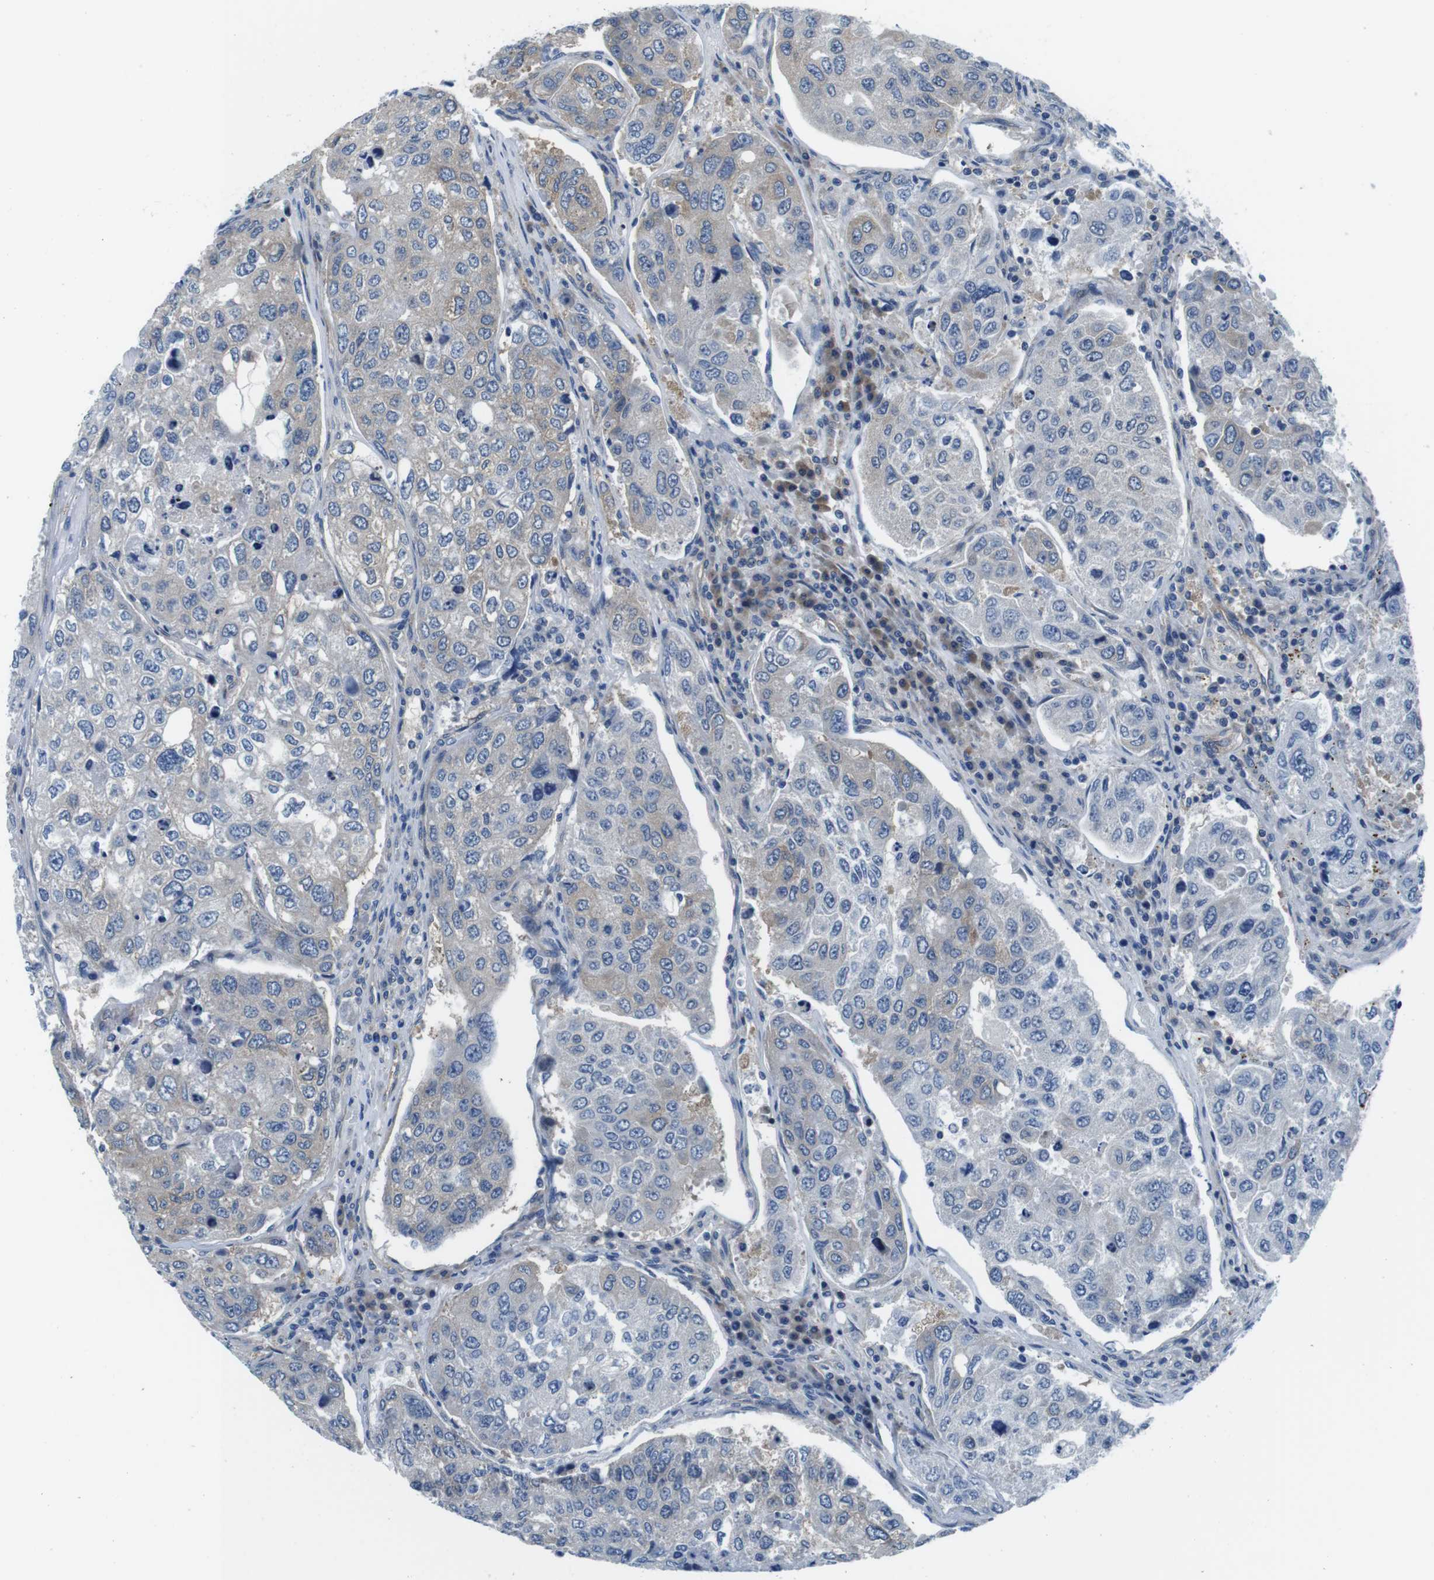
{"staining": {"intensity": "moderate", "quantity": "25%-75%", "location": "cytoplasmic/membranous"}, "tissue": "urothelial cancer", "cell_type": "Tumor cells", "image_type": "cancer", "snomed": [{"axis": "morphology", "description": "Urothelial carcinoma, High grade"}, {"axis": "topography", "description": "Lymph node"}, {"axis": "topography", "description": "Urinary bladder"}], "caption": "This histopathology image exhibits immunohistochemistry staining of human urothelial carcinoma (high-grade), with medium moderate cytoplasmic/membranous staining in approximately 25%-75% of tumor cells.", "gene": "EIF2B5", "patient": {"sex": "male", "age": 51}}